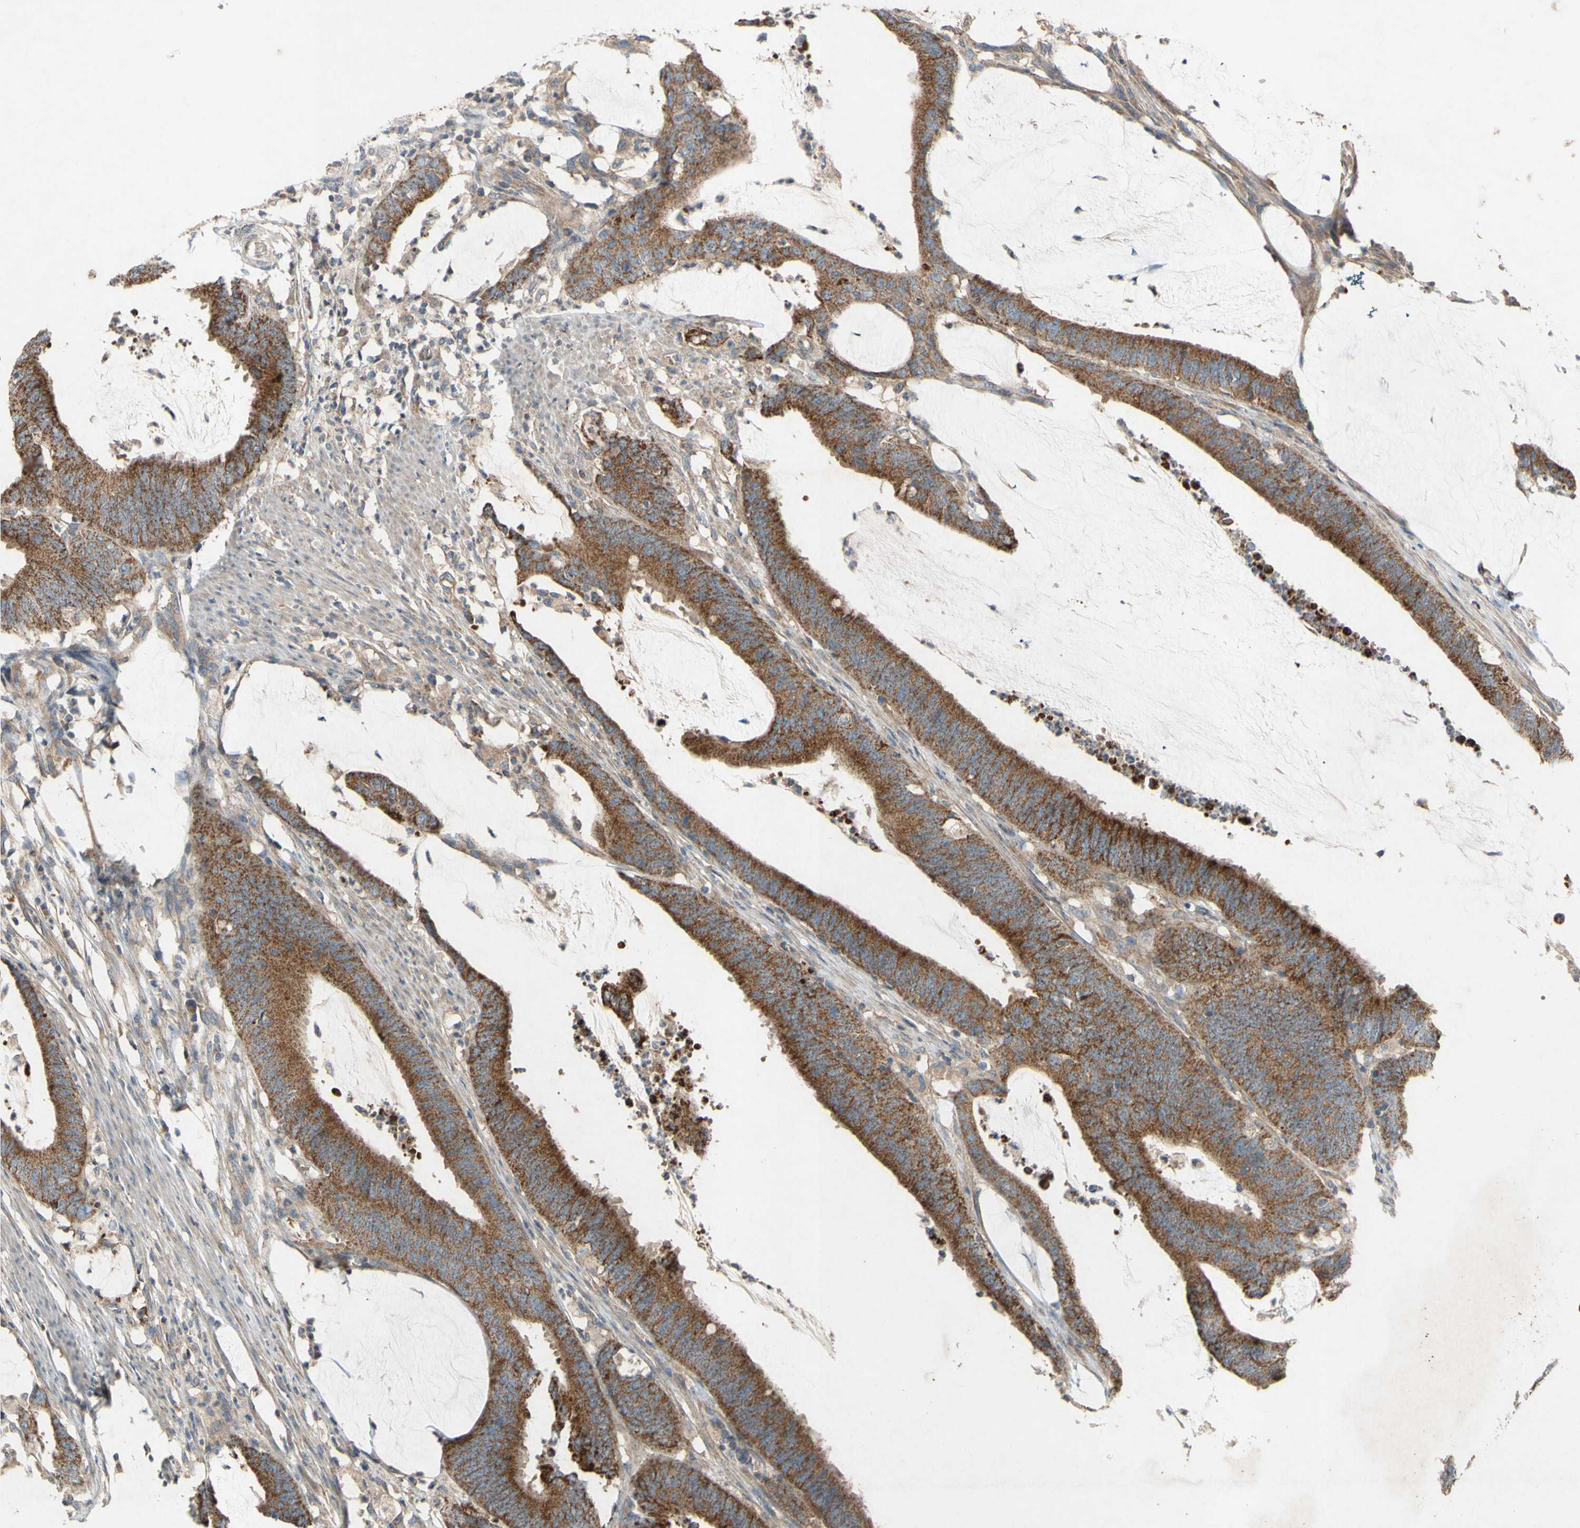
{"staining": {"intensity": "moderate", "quantity": ">75%", "location": "cytoplasmic/membranous"}, "tissue": "colorectal cancer", "cell_type": "Tumor cells", "image_type": "cancer", "snomed": [{"axis": "morphology", "description": "Adenocarcinoma, NOS"}, {"axis": "topography", "description": "Rectum"}], "caption": "Tumor cells reveal moderate cytoplasmic/membranous positivity in about >75% of cells in colorectal cancer (adenocarcinoma).", "gene": "TST", "patient": {"sex": "female", "age": 66}}